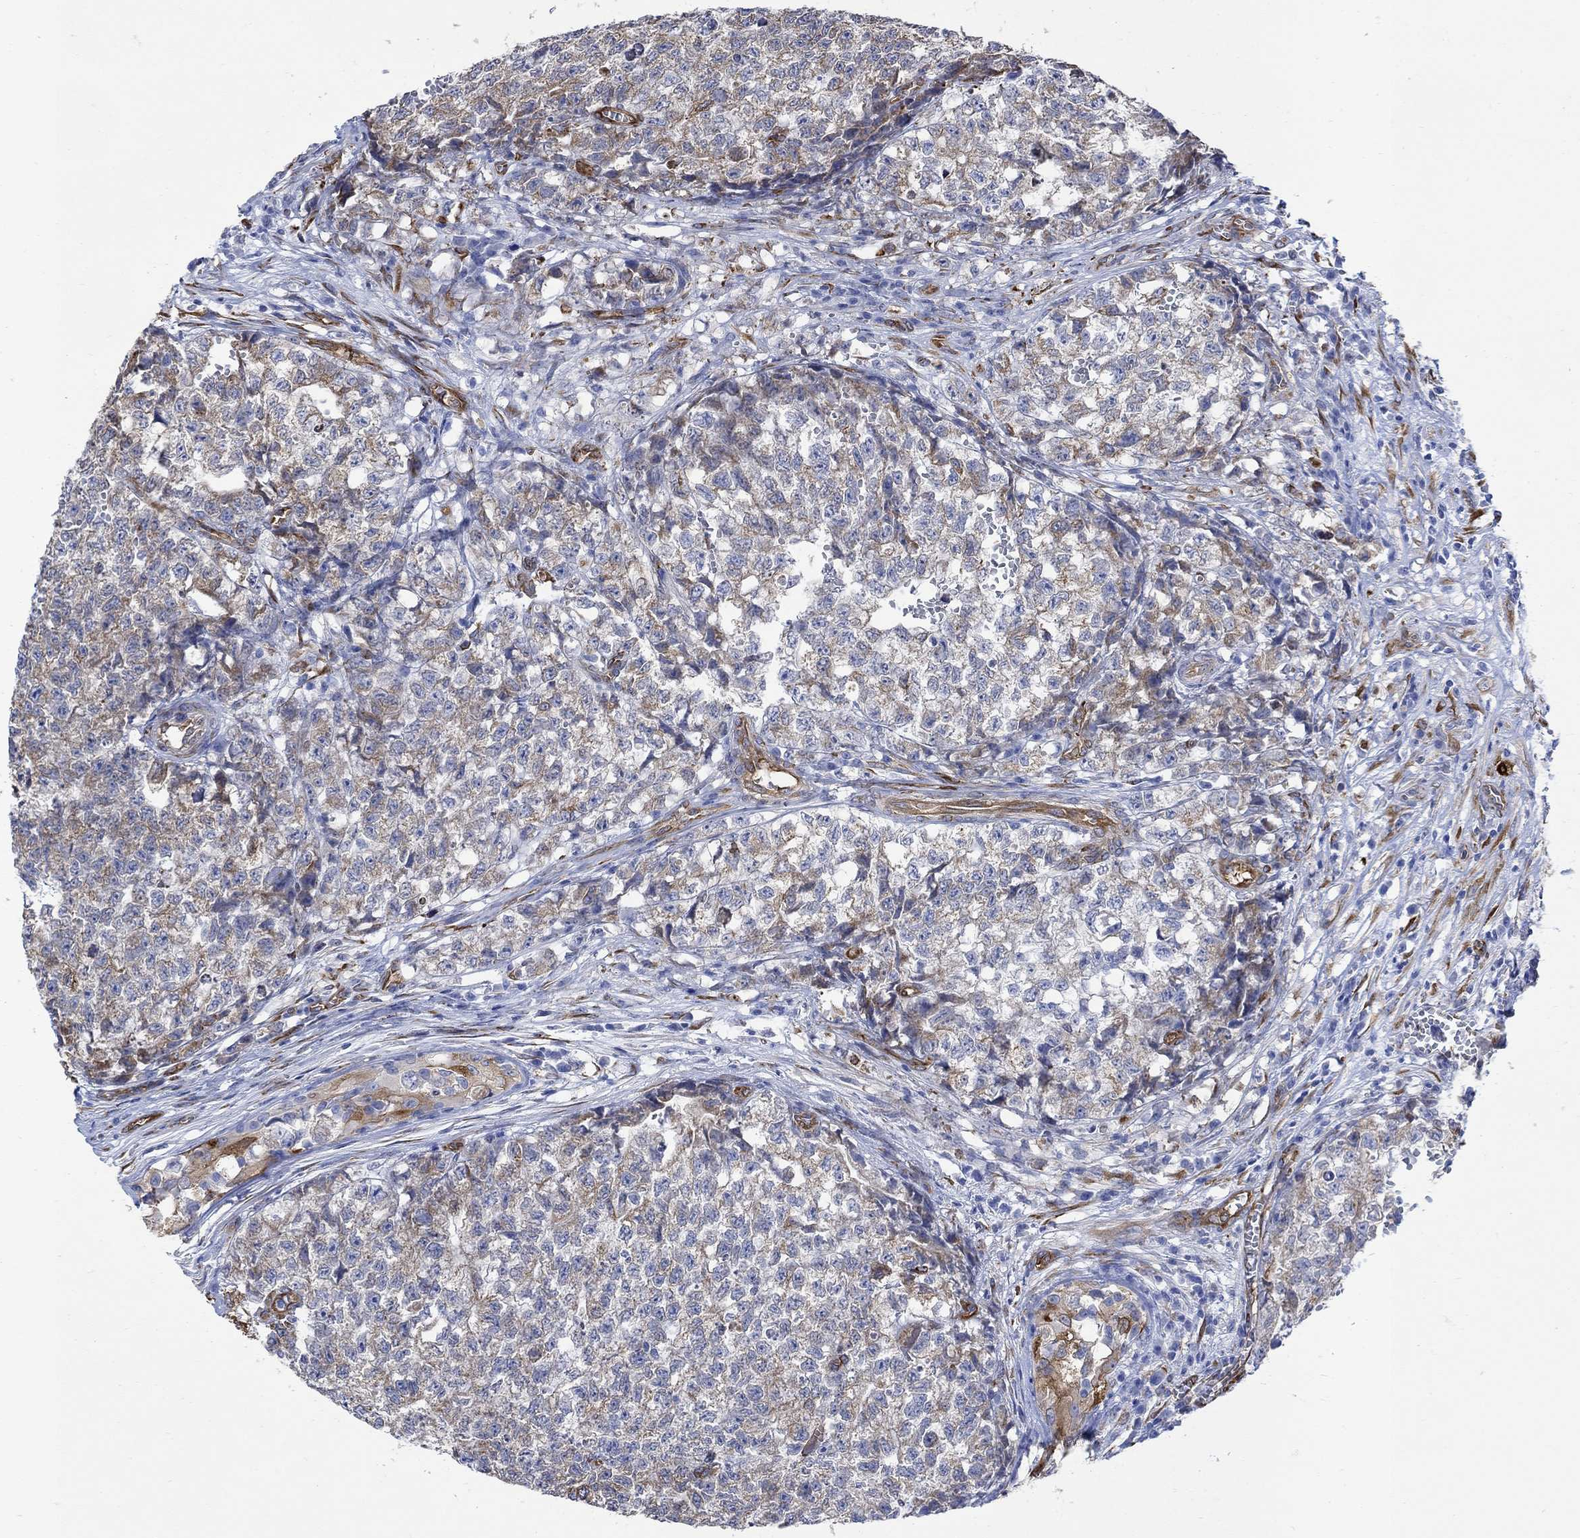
{"staining": {"intensity": "moderate", "quantity": "<25%", "location": "cytoplasmic/membranous"}, "tissue": "testis cancer", "cell_type": "Tumor cells", "image_type": "cancer", "snomed": [{"axis": "morphology", "description": "Seminoma, NOS"}, {"axis": "morphology", "description": "Carcinoma, Embryonal, NOS"}, {"axis": "topography", "description": "Testis"}], "caption": "The micrograph shows a brown stain indicating the presence of a protein in the cytoplasmic/membranous of tumor cells in testis seminoma.", "gene": "TGM2", "patient": {"sex": "male", "age": 22}}